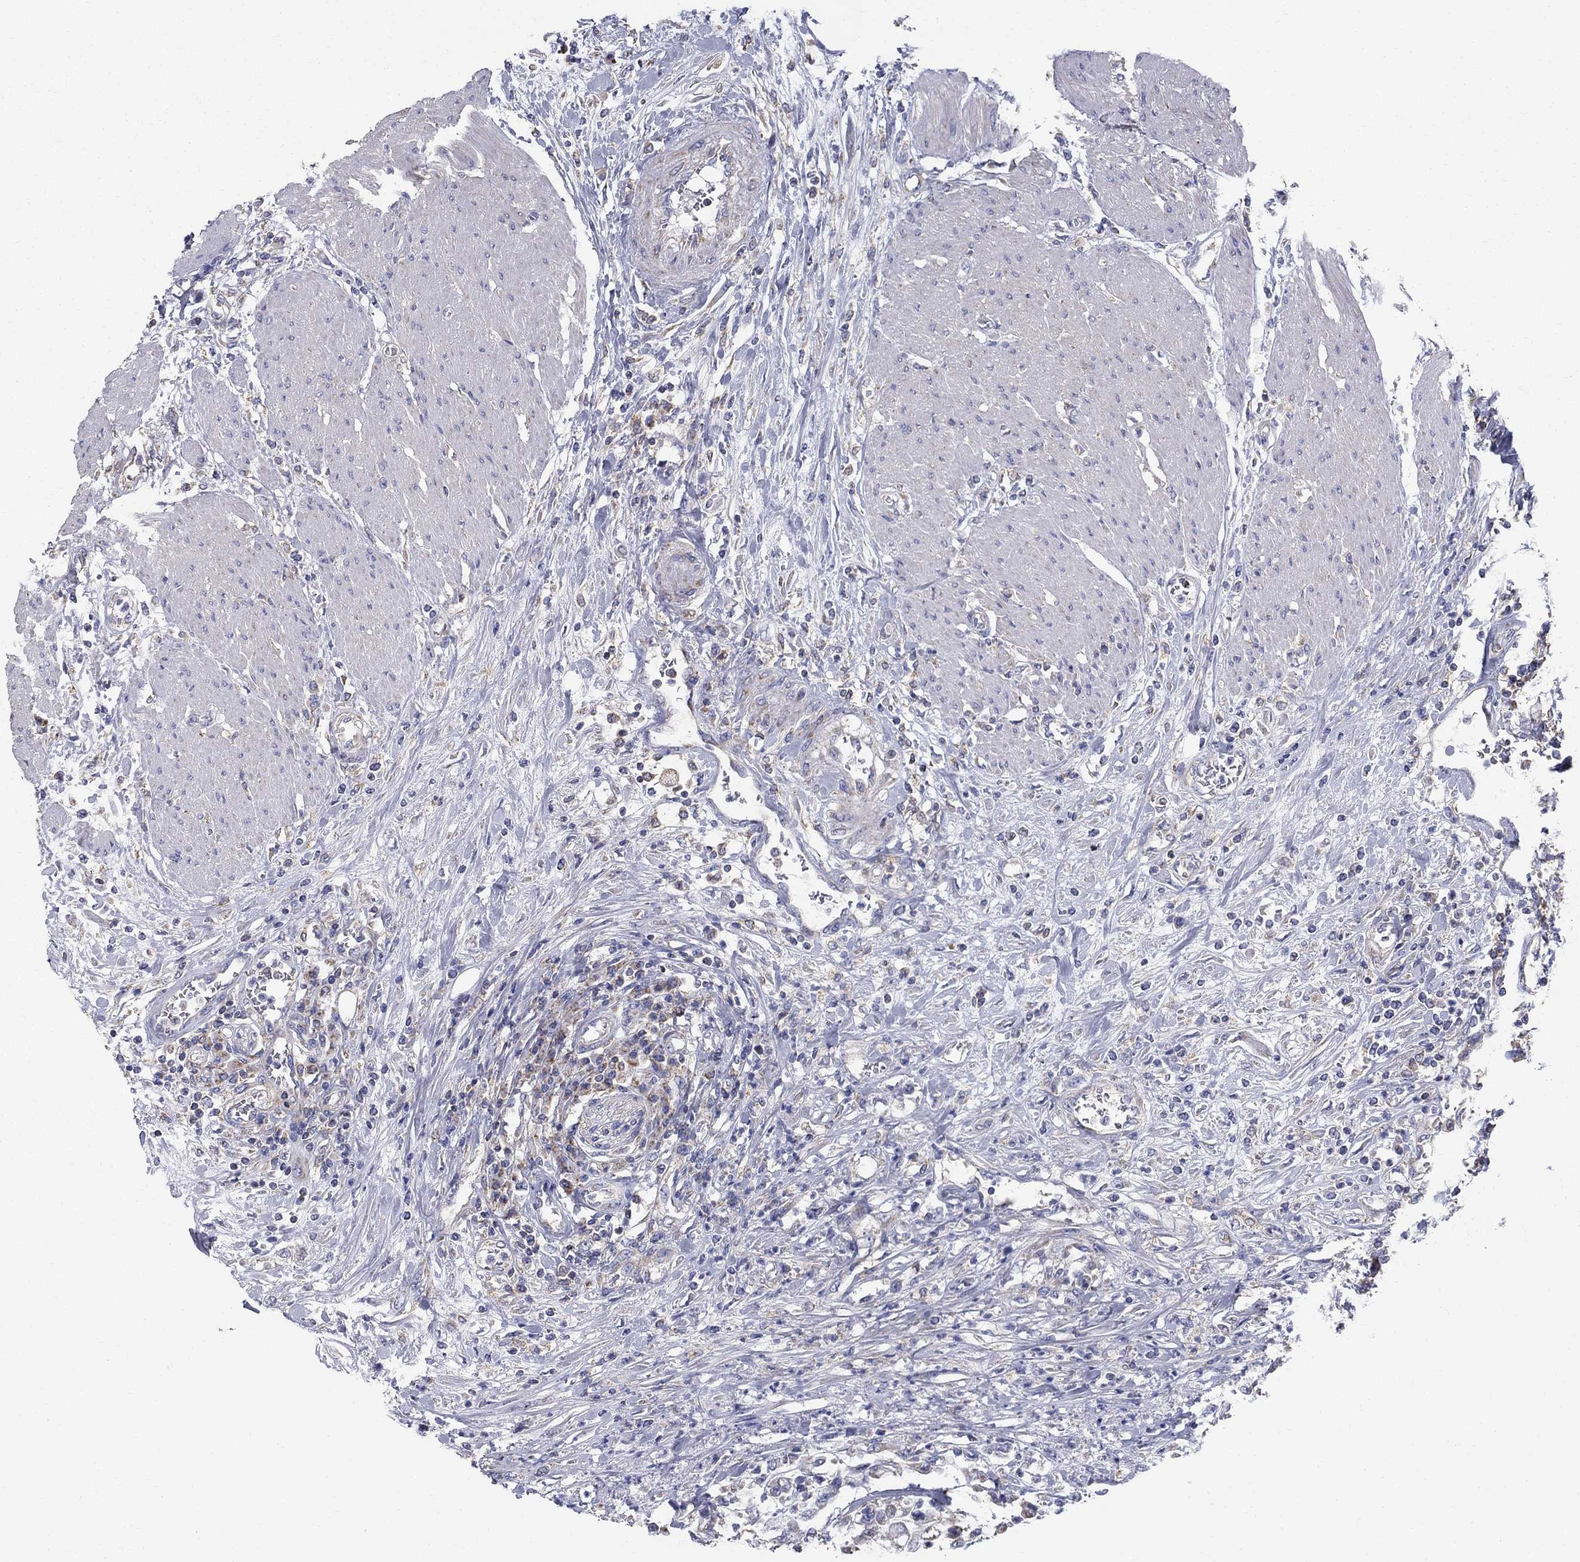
{"staining": {"intensity": "negative", "quantity": "none", "location": "none"}, "tissue": "urothelial cancer", "cell_type": "Tumor cells", "image_type": "cancer", "snomed": [{"axis": "morphology", "description": "Urothelial carcinoma, High grade"}, {"axis": "topography", "description": "Urinary bladder"}], "caption": "DAB immunohistochemical staining of human urothelial cancer displays no significant positivity in tumor cells.", "gene": "NME5", "patient": {"sex": "male", "age": 46}}